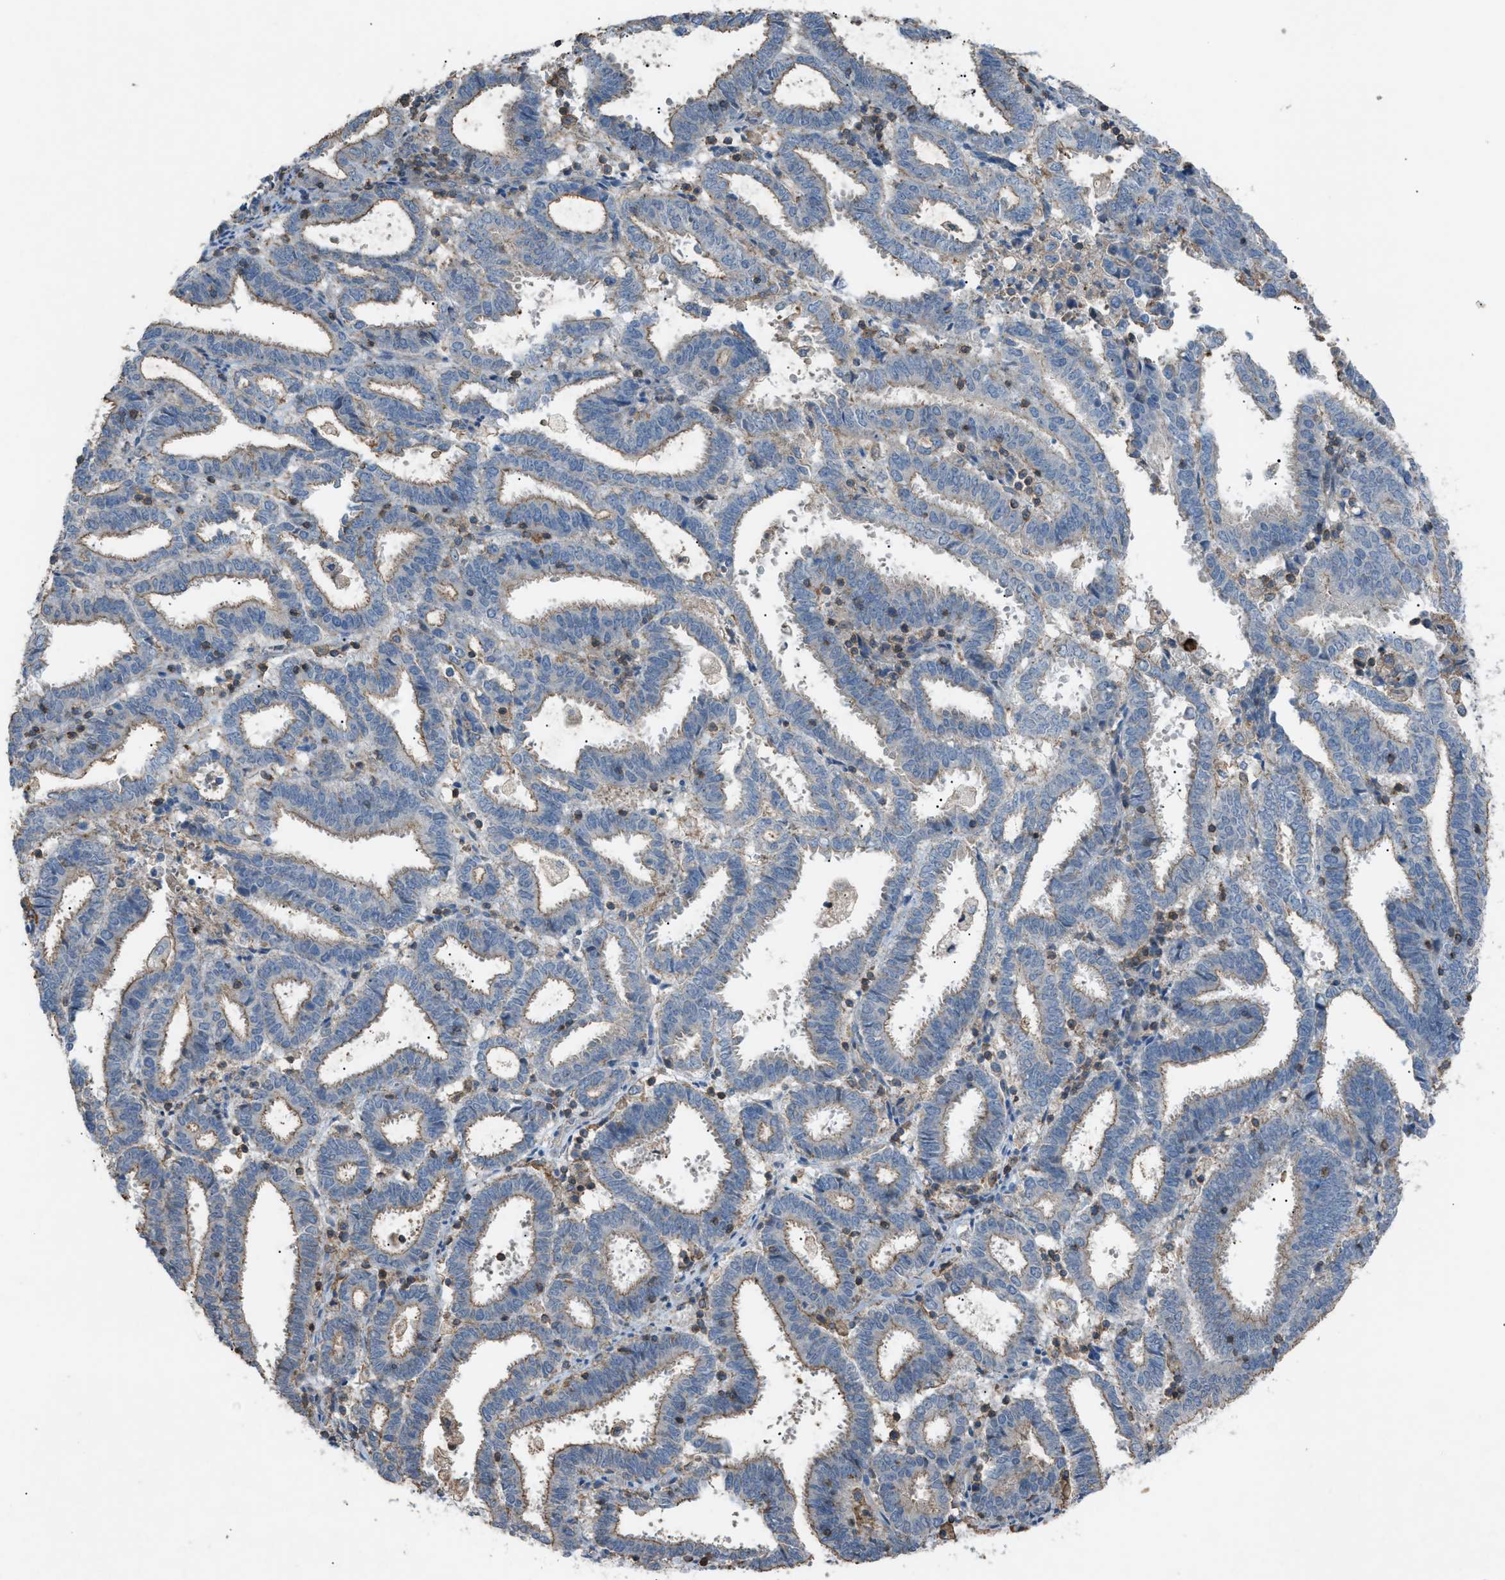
{"staining": {"intensity": "weak", "quantity": "25%-75%", "location": "cytoplasmic/membranous"}, "tissue": "endometrial cancer", "cell_type": "Tumor cells", "image_type": "cancer", "snomed": [{"axis": "morphology", "description": "Adenocarcinoma, NOS"}, {"axis": "topography", "description": "Uterus"}], "caption": "A brown stain labels weak cytoplasmic/membranous staining of a protein in endometrial adenocarcinoma tumor cells.", "gene": "NCK2", "patient": {"sex": "female", "age": 83}}